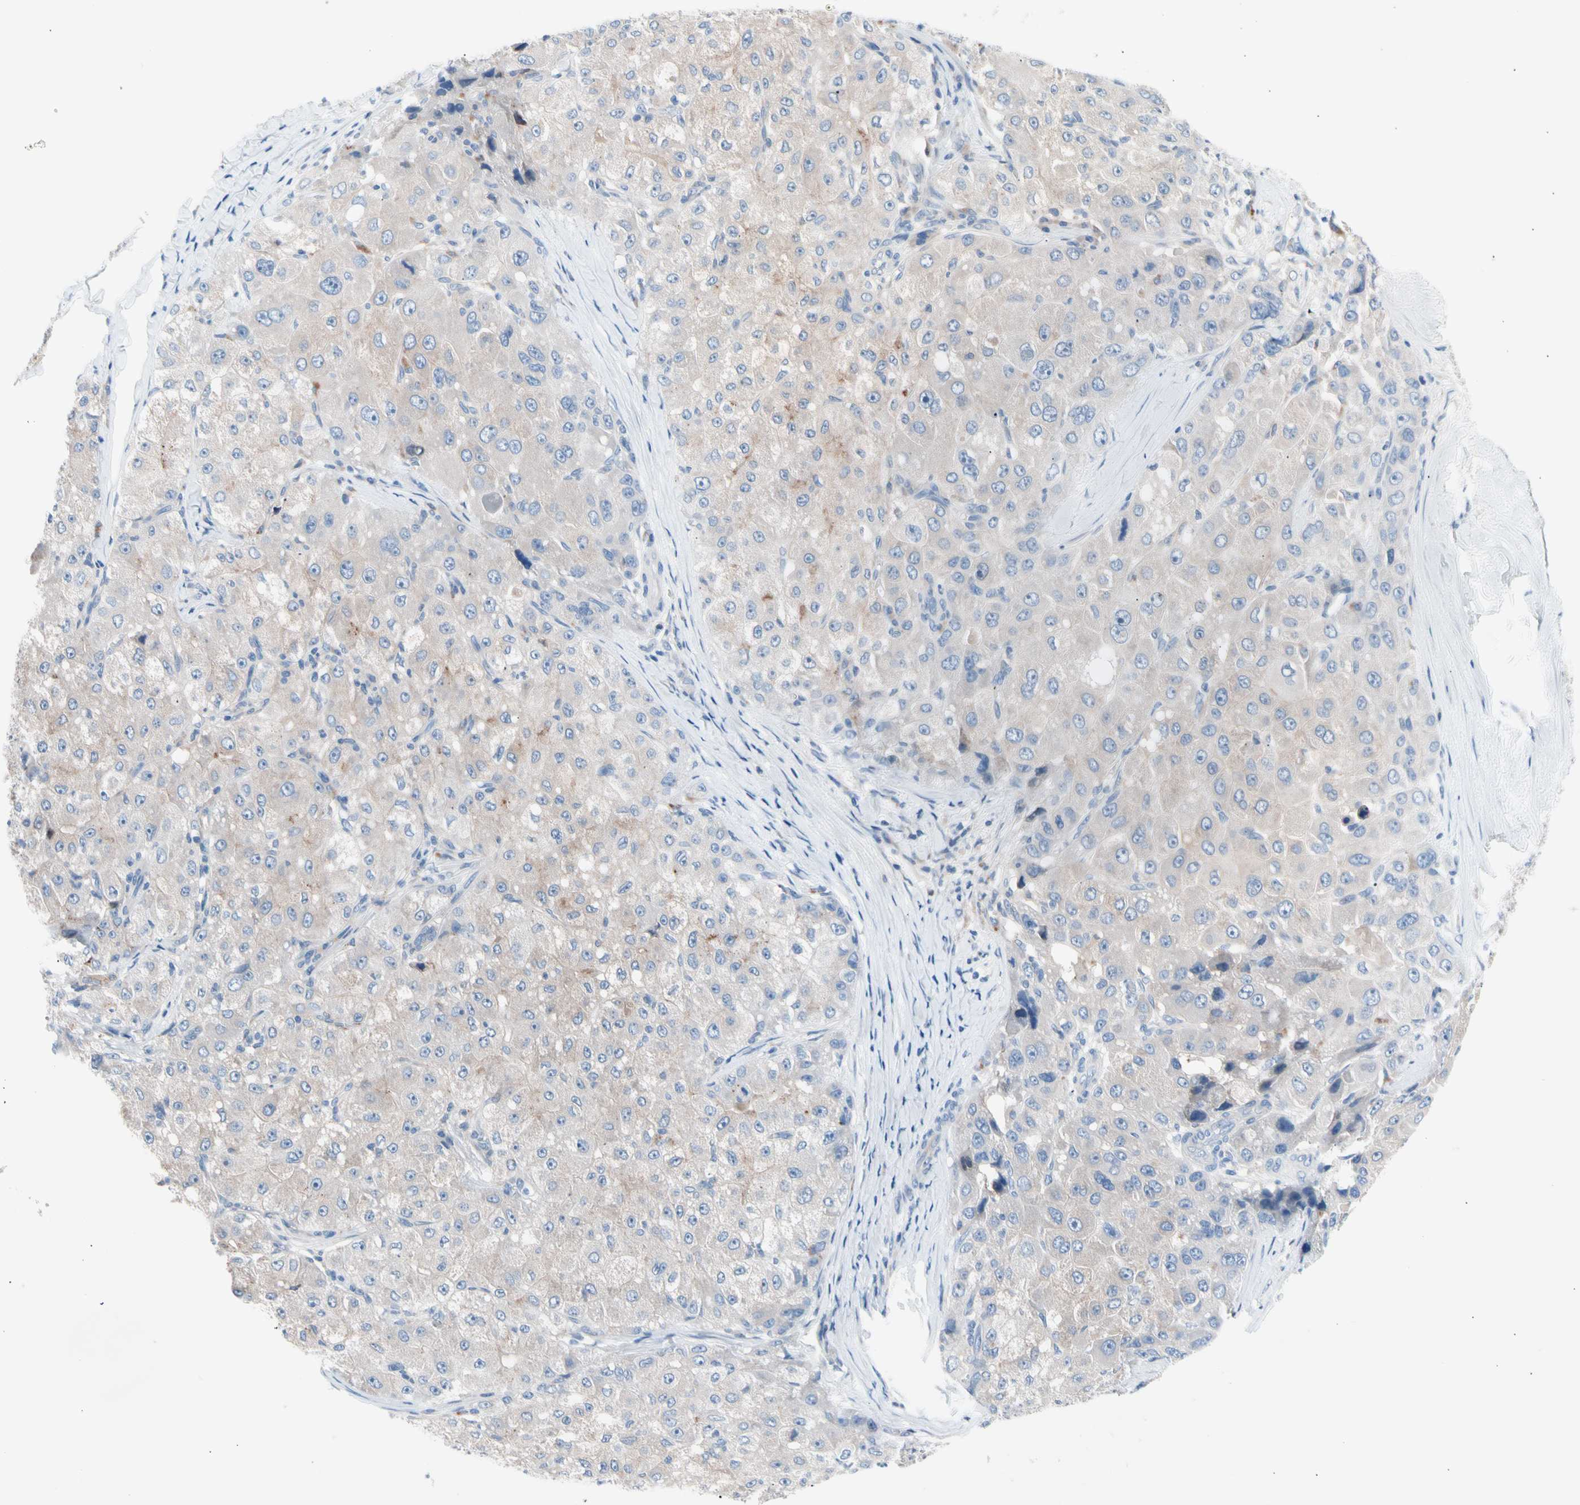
{"staining": {"intensity": "weak", "quantity": "25%-75%", "location": "cytoplasmic/membranous"}, "tissue": "liver cancer", "cell_type": "Tumor cells", "image_type": "cancer", "snomed": [{"axis": "morphology", "description": "Carcinoma, Hepatocellular, NOS"}, {"axis": "topography", "description": "Liver"}], "caption": "Immunohistochemical staining of liver cancer displays low levels of weak cytoplasmic/membranous protein staining in about 25%-75% of tumor cells.", "gene": "CASQ1", "patient": {"sex": "male", "age": 80}}